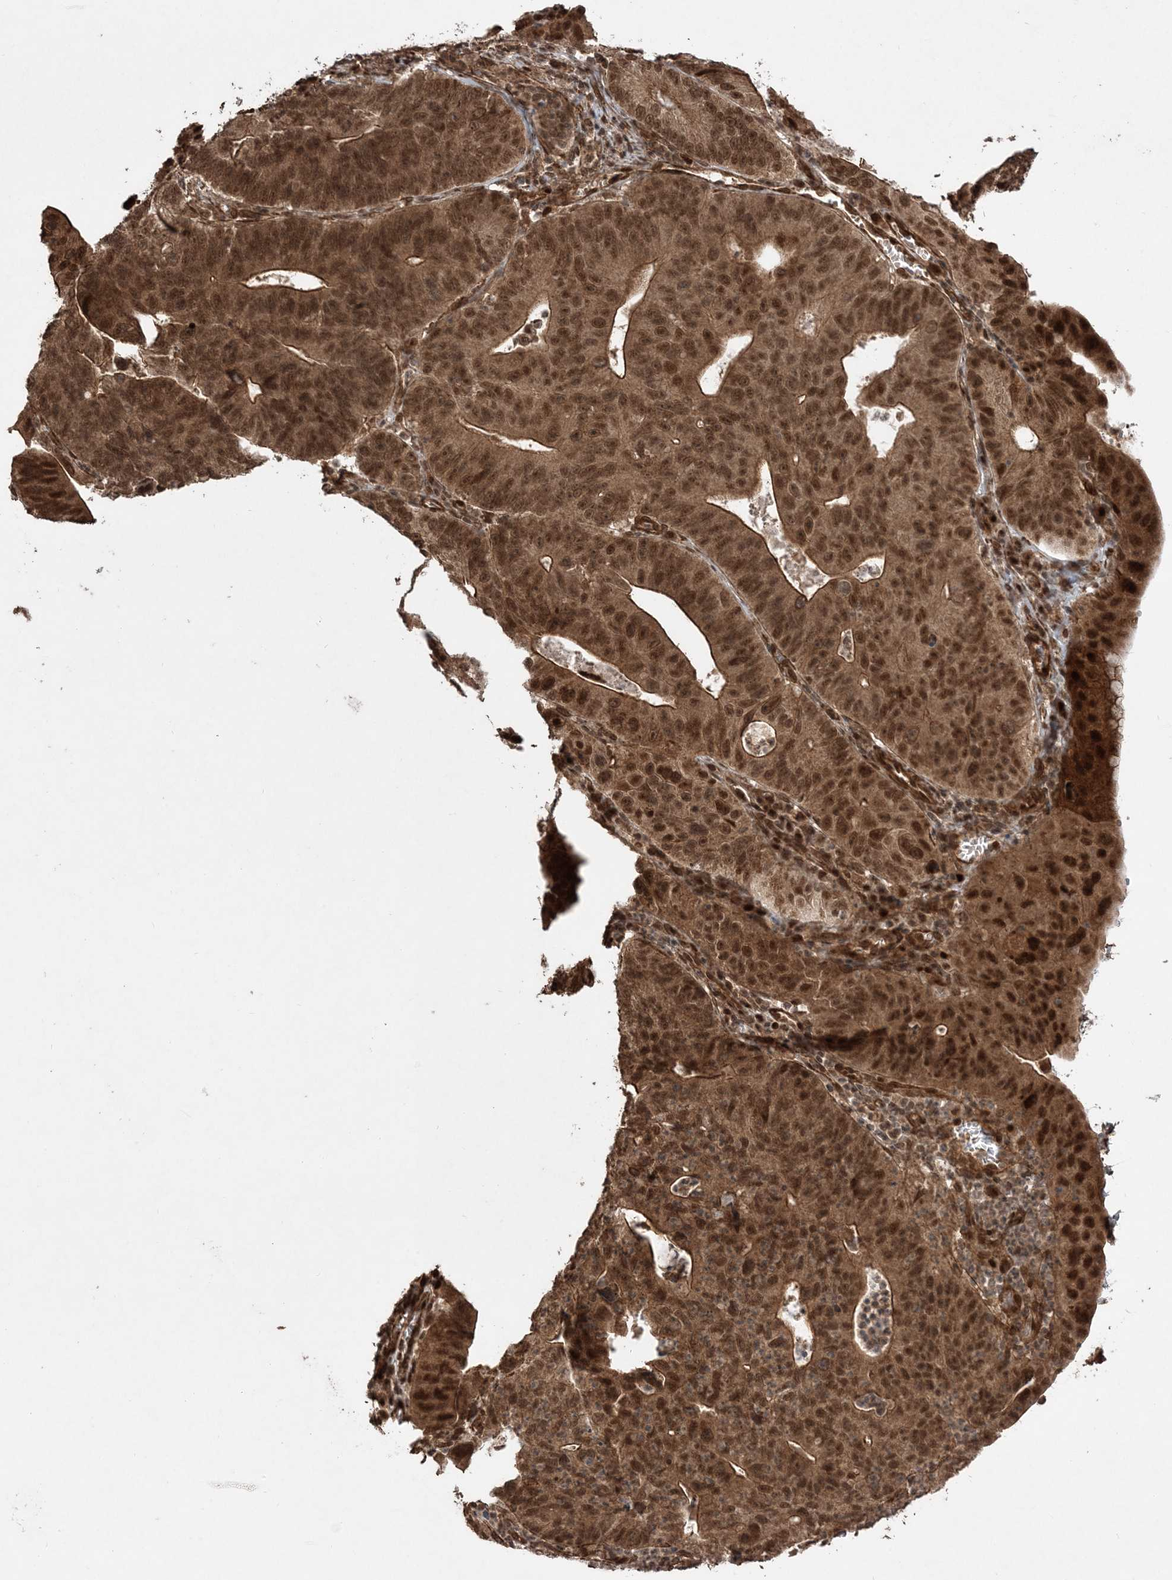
{"staining": {"intensity": "strong", "quantity": ">75%", "location": "cytoplasmic/membranous,nuclear"}, "tissue": "stomach cancer", "cell_type": "Tumor cells", "image_type": "cancer", "snomed": [{"axis": "morphology", "description": "Adenocarcinoma, NOS"}, {"axis": "topography", "description": "Stomach"}], "caption": "Immunohistochemistry (IHC) histopathology image of stomach adenocarcinoma stained for a protein (brown), which displays high levels of strong cytoplasmic/membranous and nuclear expression in about >75% of tumor cells.", "gene": "ETAA1", "patient": {"sex": "male", "age": 59}}